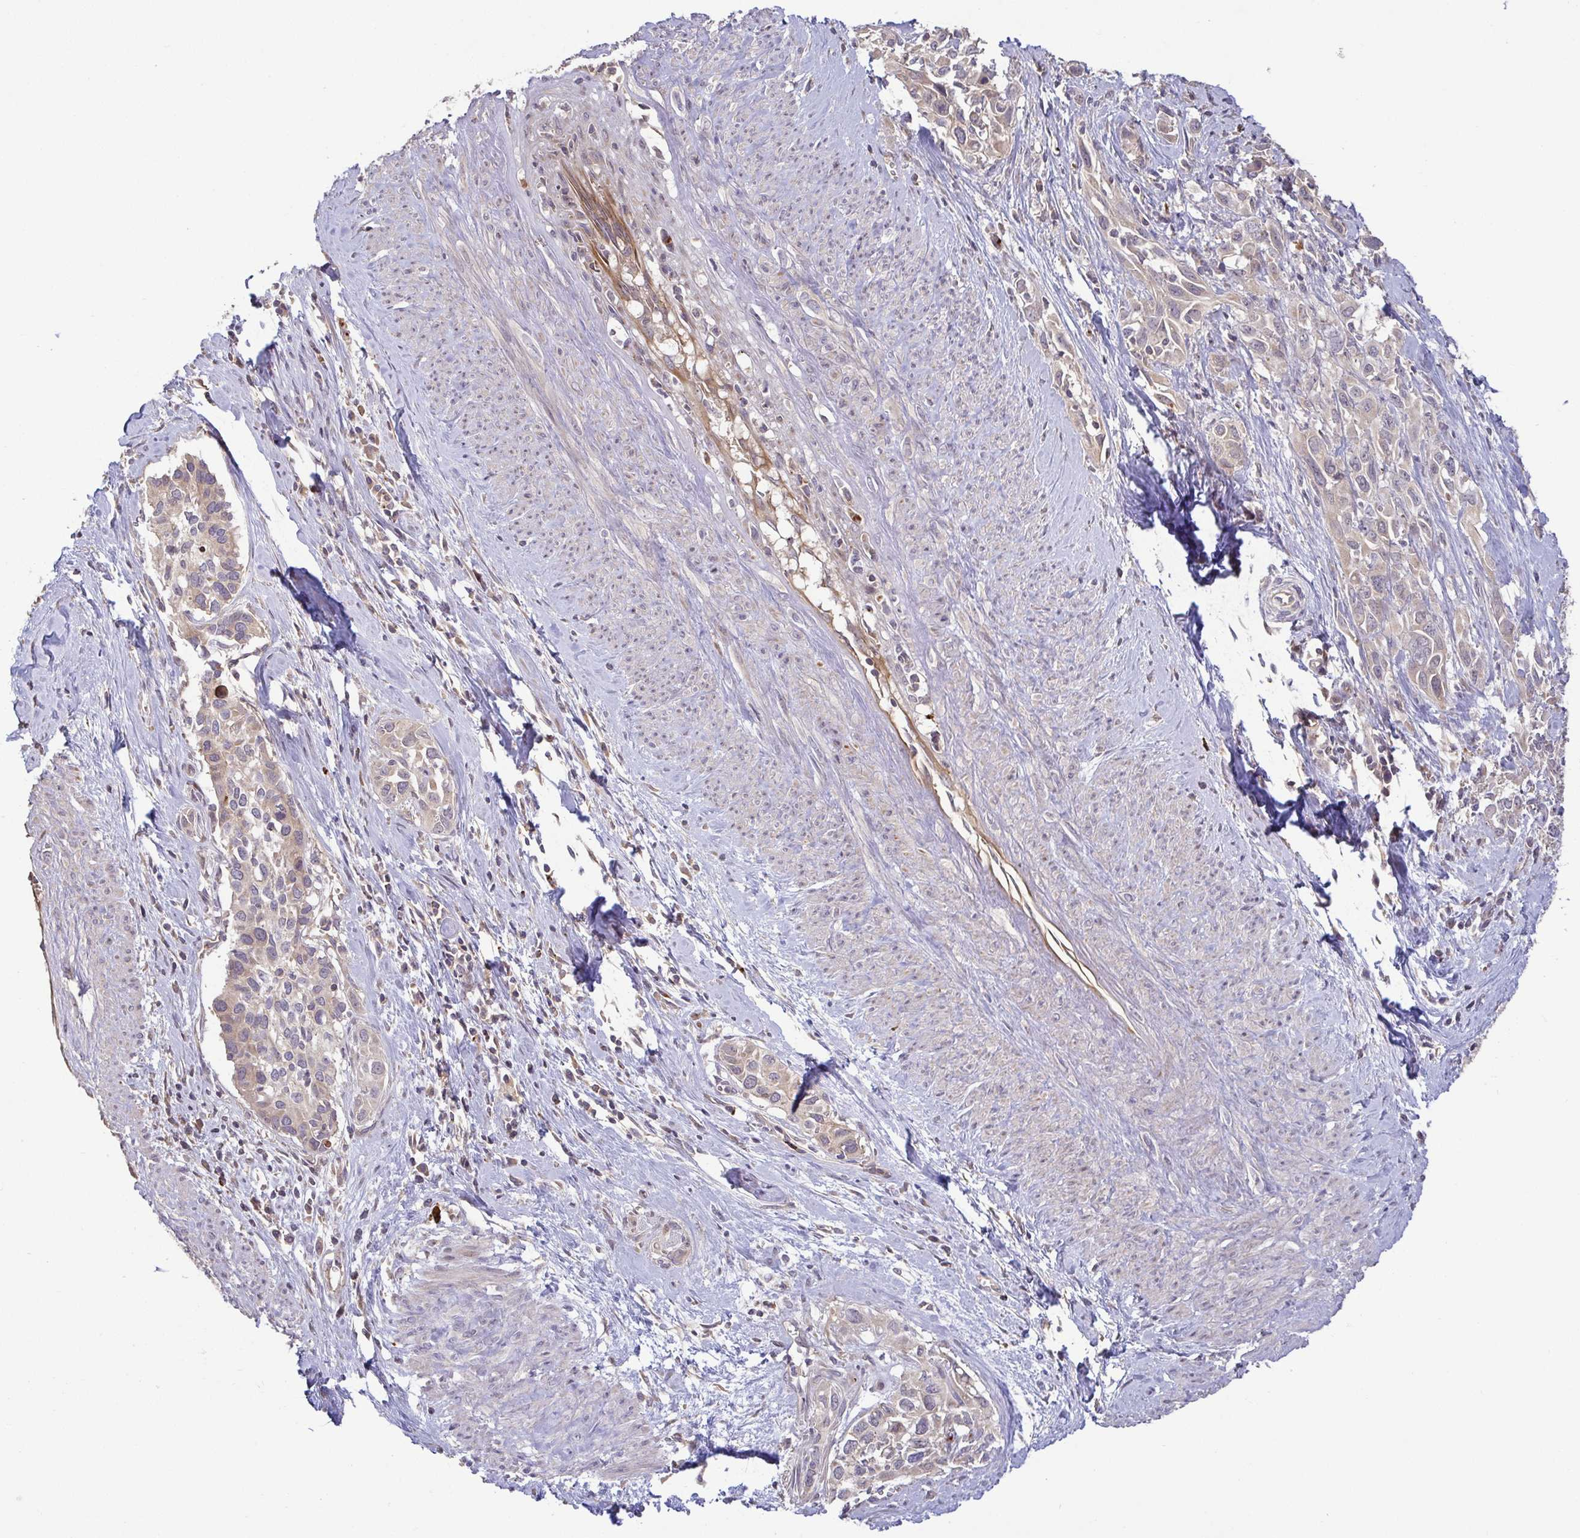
{"staining": {"intensity": "weak", "quantity": ">75%", "location": "cytoplasmic/membranous"}, "tissue": "cervical cancer", "cell_type": "Tumor cells", "image_type": "cancer", "snomed": [{"axis": "morphology", "description": "Squamous cell carcinoma, NOS"}, {"axis": "topography", "description": "Cervix"}], "caption": "A photomicrograph of squamous cell carcinoma (cervical) stained for a protein exhibits weak cytoplasmic/membranous brown staining in tumor cells.", "gene": "OSBPL7", "patient": {"sex": "female", "age": 51}}